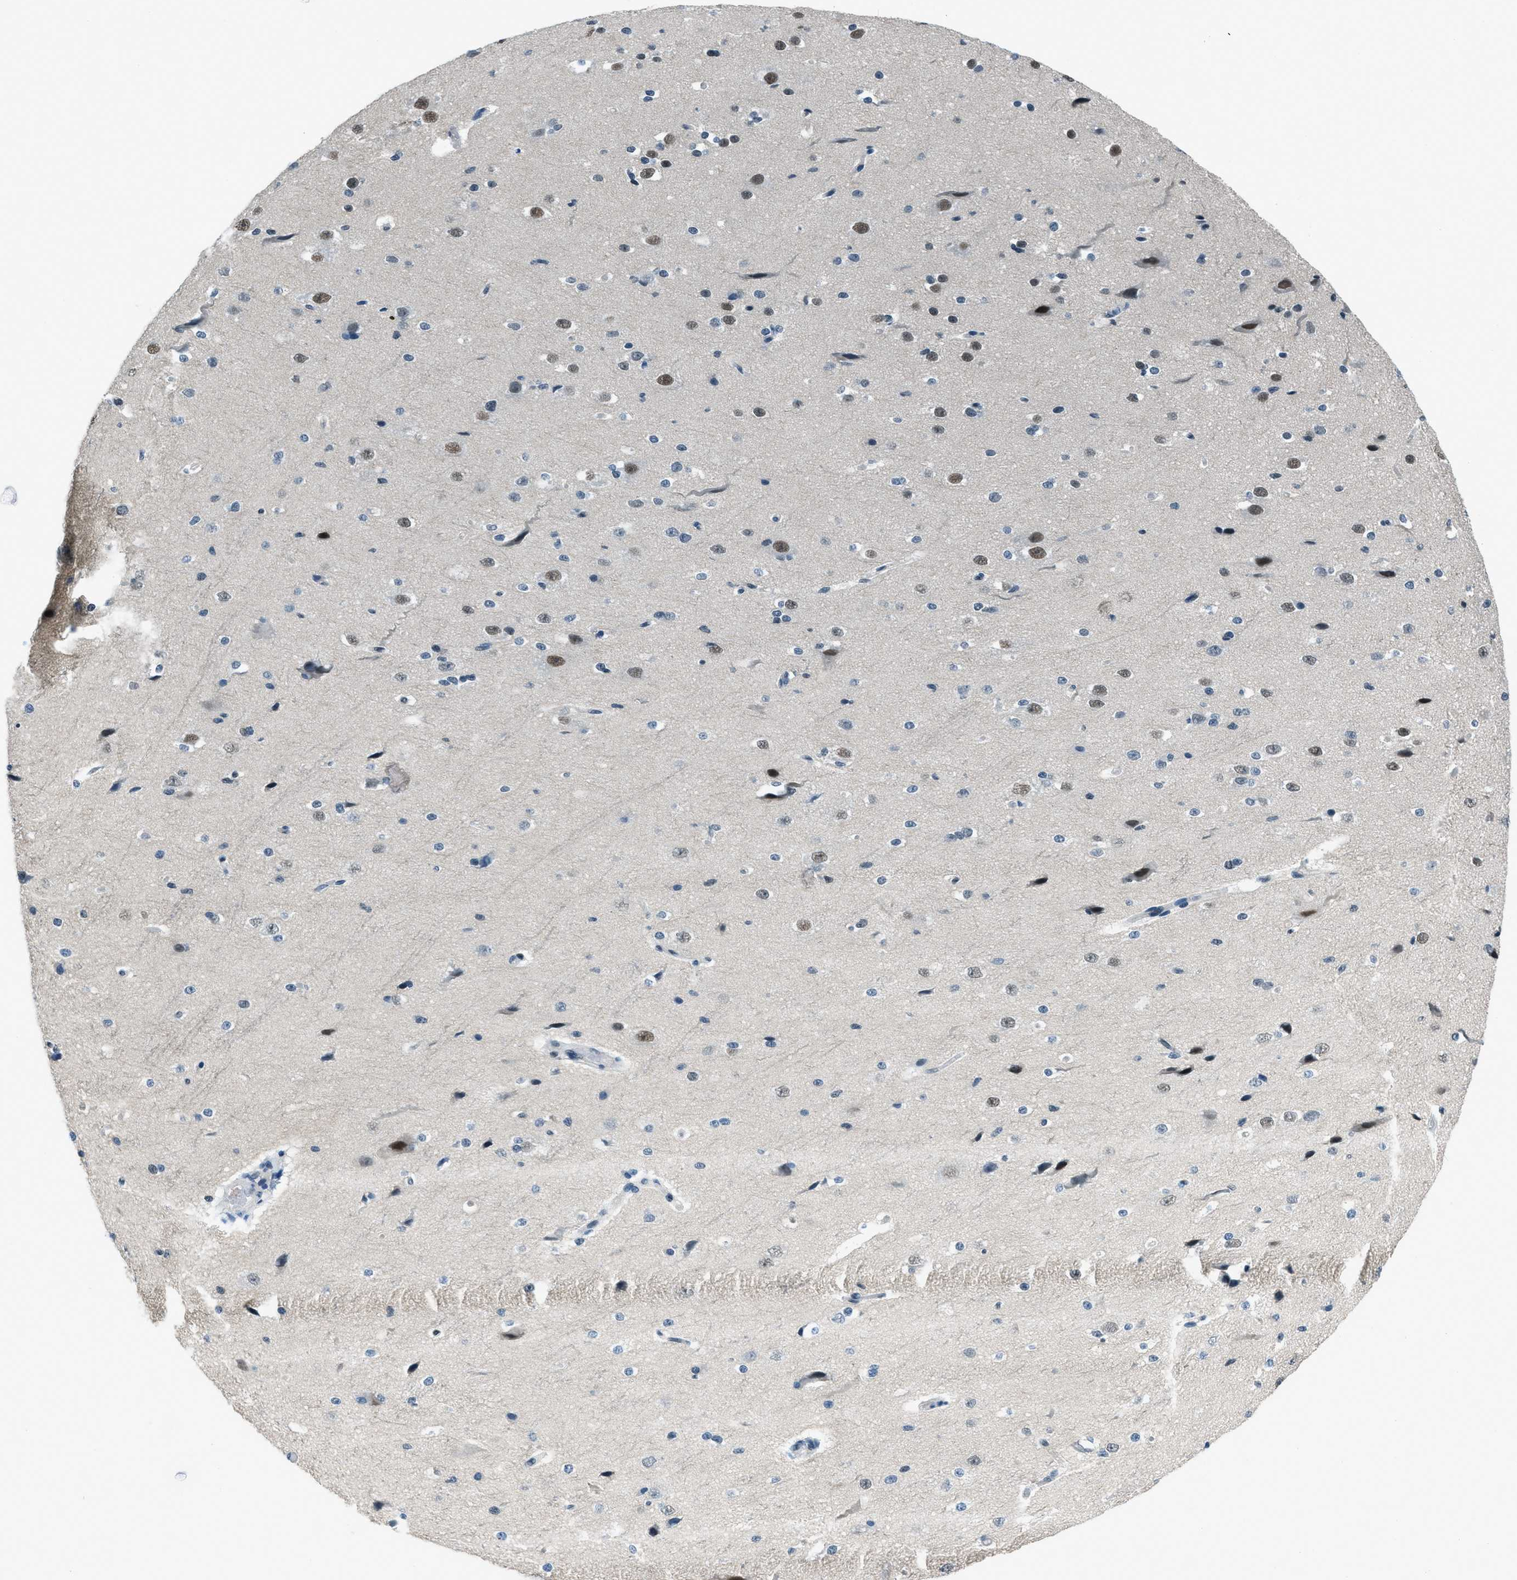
{"staining": {"intensity": "negative", "quantity": "none", "location": "none"}, "tissue": "cerebral cortex", "cell_type": "Endothelial cells", "image_type": "normal", "snomed": [{"axis": "morphology", "description": "Normal tissue, NOS"}, {"axis": "morphology", "description": "Developmental malformation"}, {"axis": "topography", "description": "Cerebral cortex"}], "caption": "IHC image of benign cerebral cortex: cerebral cortex stained with DAB displays no significant protein expression in endothelial cells. (Immunohistochemistry, brightfield microscopy, high magnification).", "gene": "OGFR", "patient": {"sex": "female", "age": 30}}